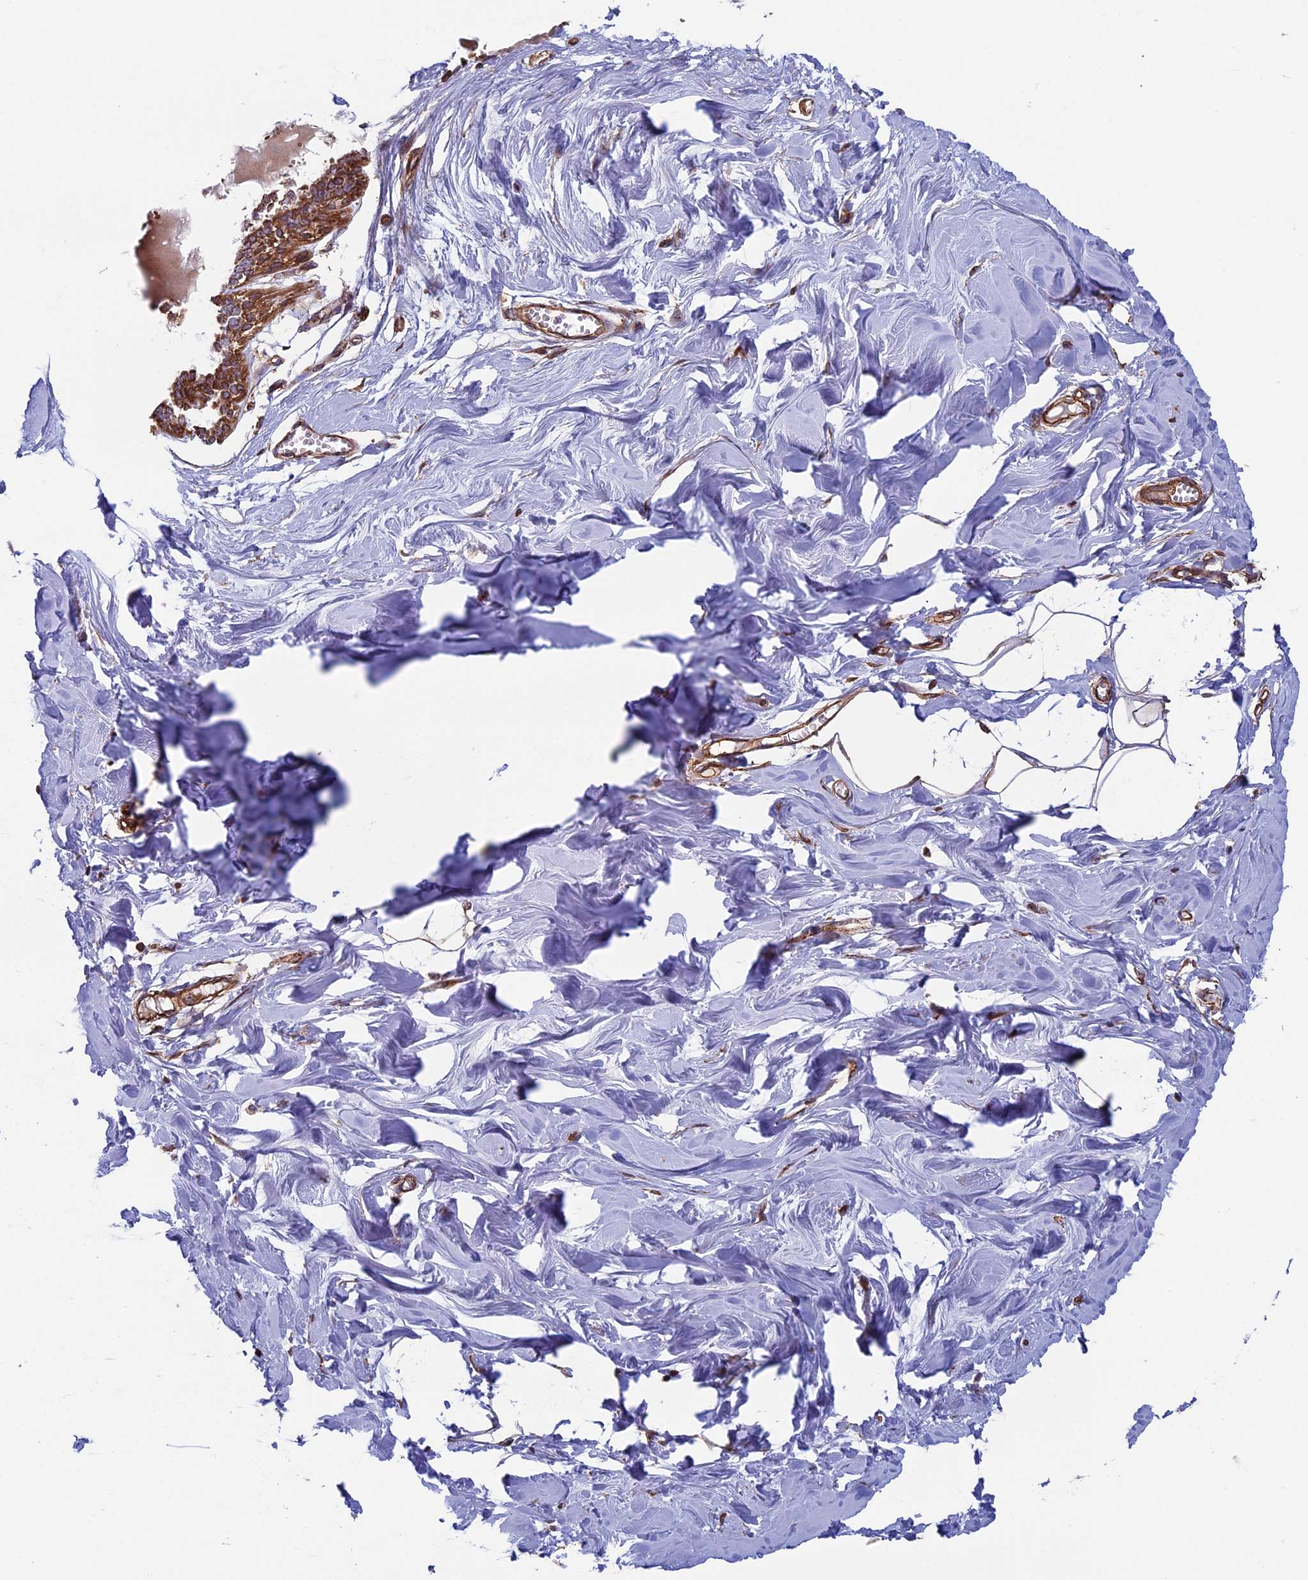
{"staining": {"intensity": "moderate", "quantity": ">75%", "location": "cytoplasmic/membranous"}, "tissue": "breast", "cell_type": "Adipocytes", "image_type": "normal", "snomed": [{"axis": "morphology", "description": "Normal tissue, NOS"}, {"axis": "topography", "description": "Breast"}], "caption": "The histopathology image demonstrates a brown stain indicating the presence of a protein in the cytoplasmic/membranous of adipocytes in breast. Nuclei are stained in blue.", "gene": "CCDC8", "patient": {"sex": "female", "age": 27}}